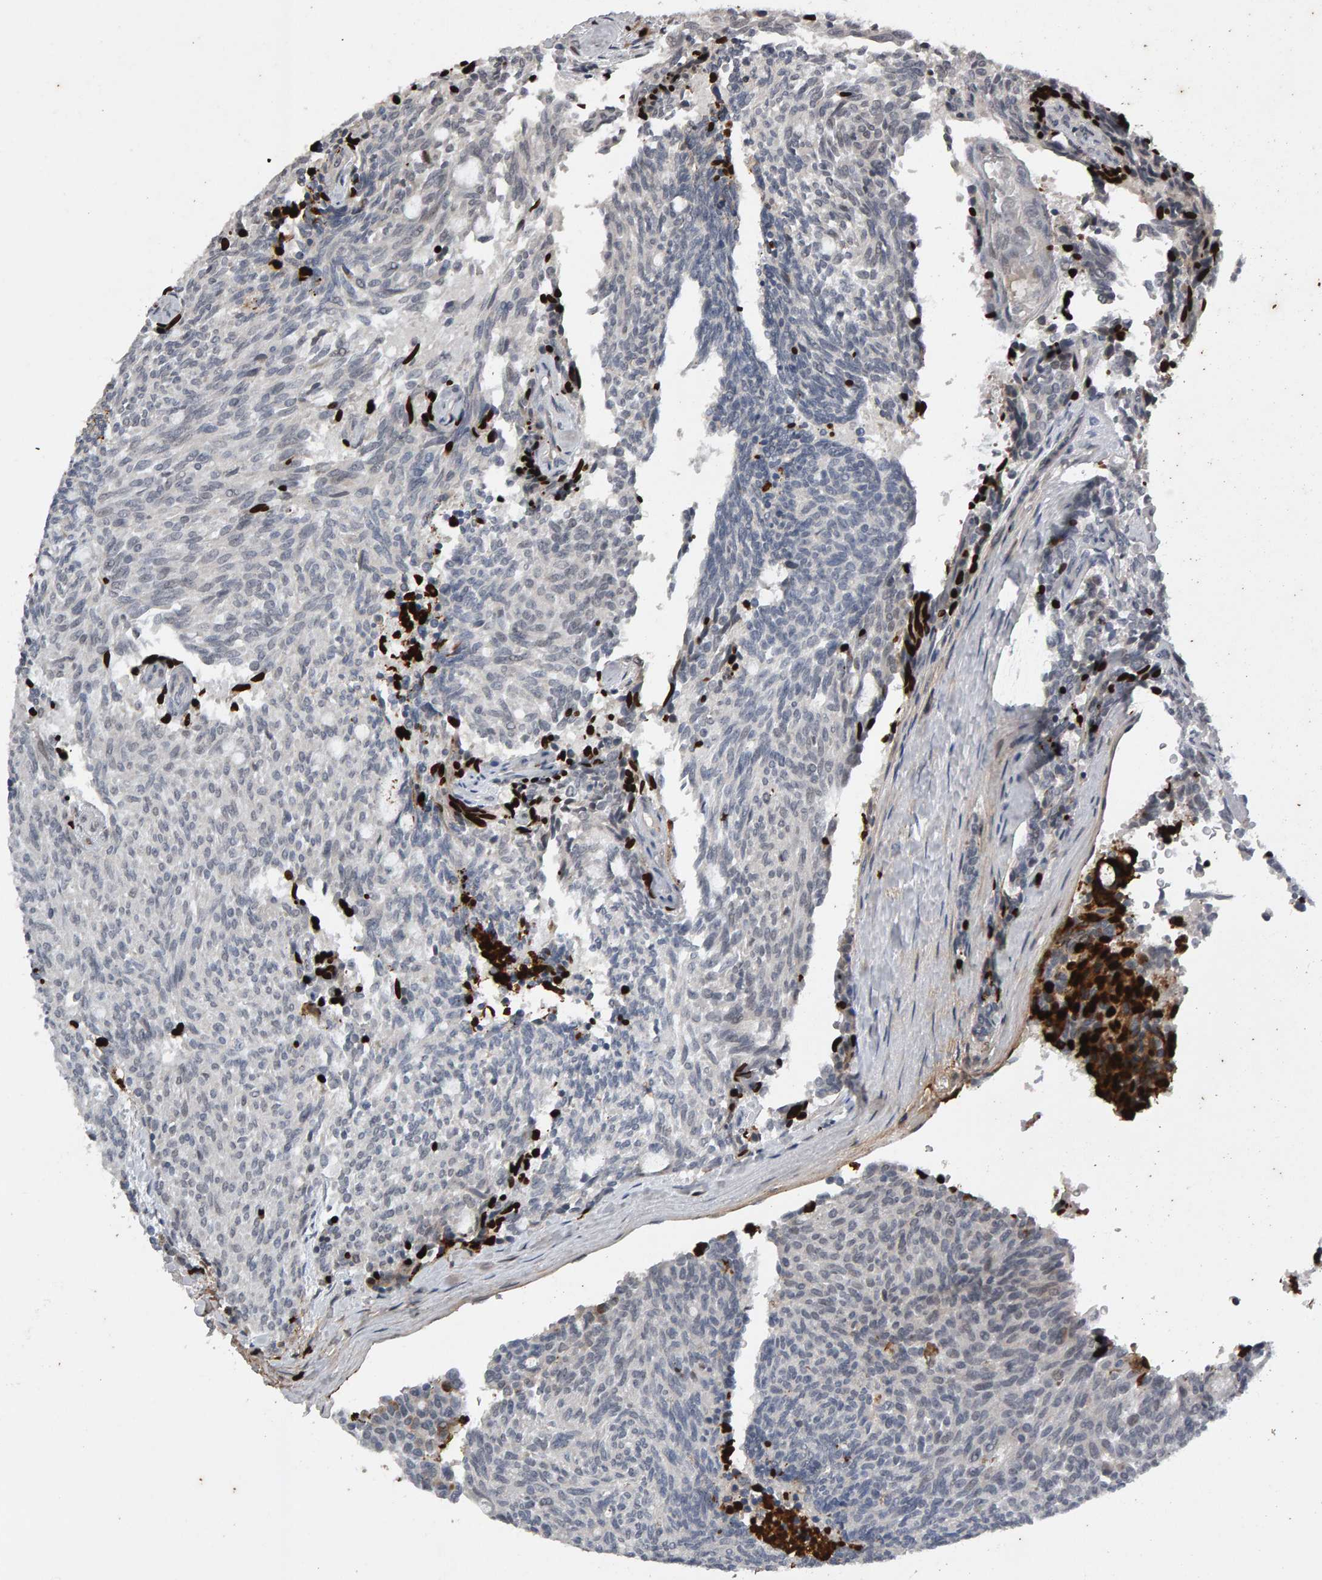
{"staining": {"intensity": "negative", "quantity": "none", "location": "none"}, "tissue": "carcinoid", "cell_type": "Tumor cells", "image_type": "cancer", "snomed": [{"axis": "morphology", "description": "Carcinoid, malignant, NOS"}, {"axis": "topography", "description": "Pancreas"}], "caption": "Immunohistochemistry histopathology image of neoplastic tissue: carcinoid stained with DAB exhibits no significant protein expression in tumor cells.", "gene": "IPO8", "patient": {"sex": "female", "age": 54}}